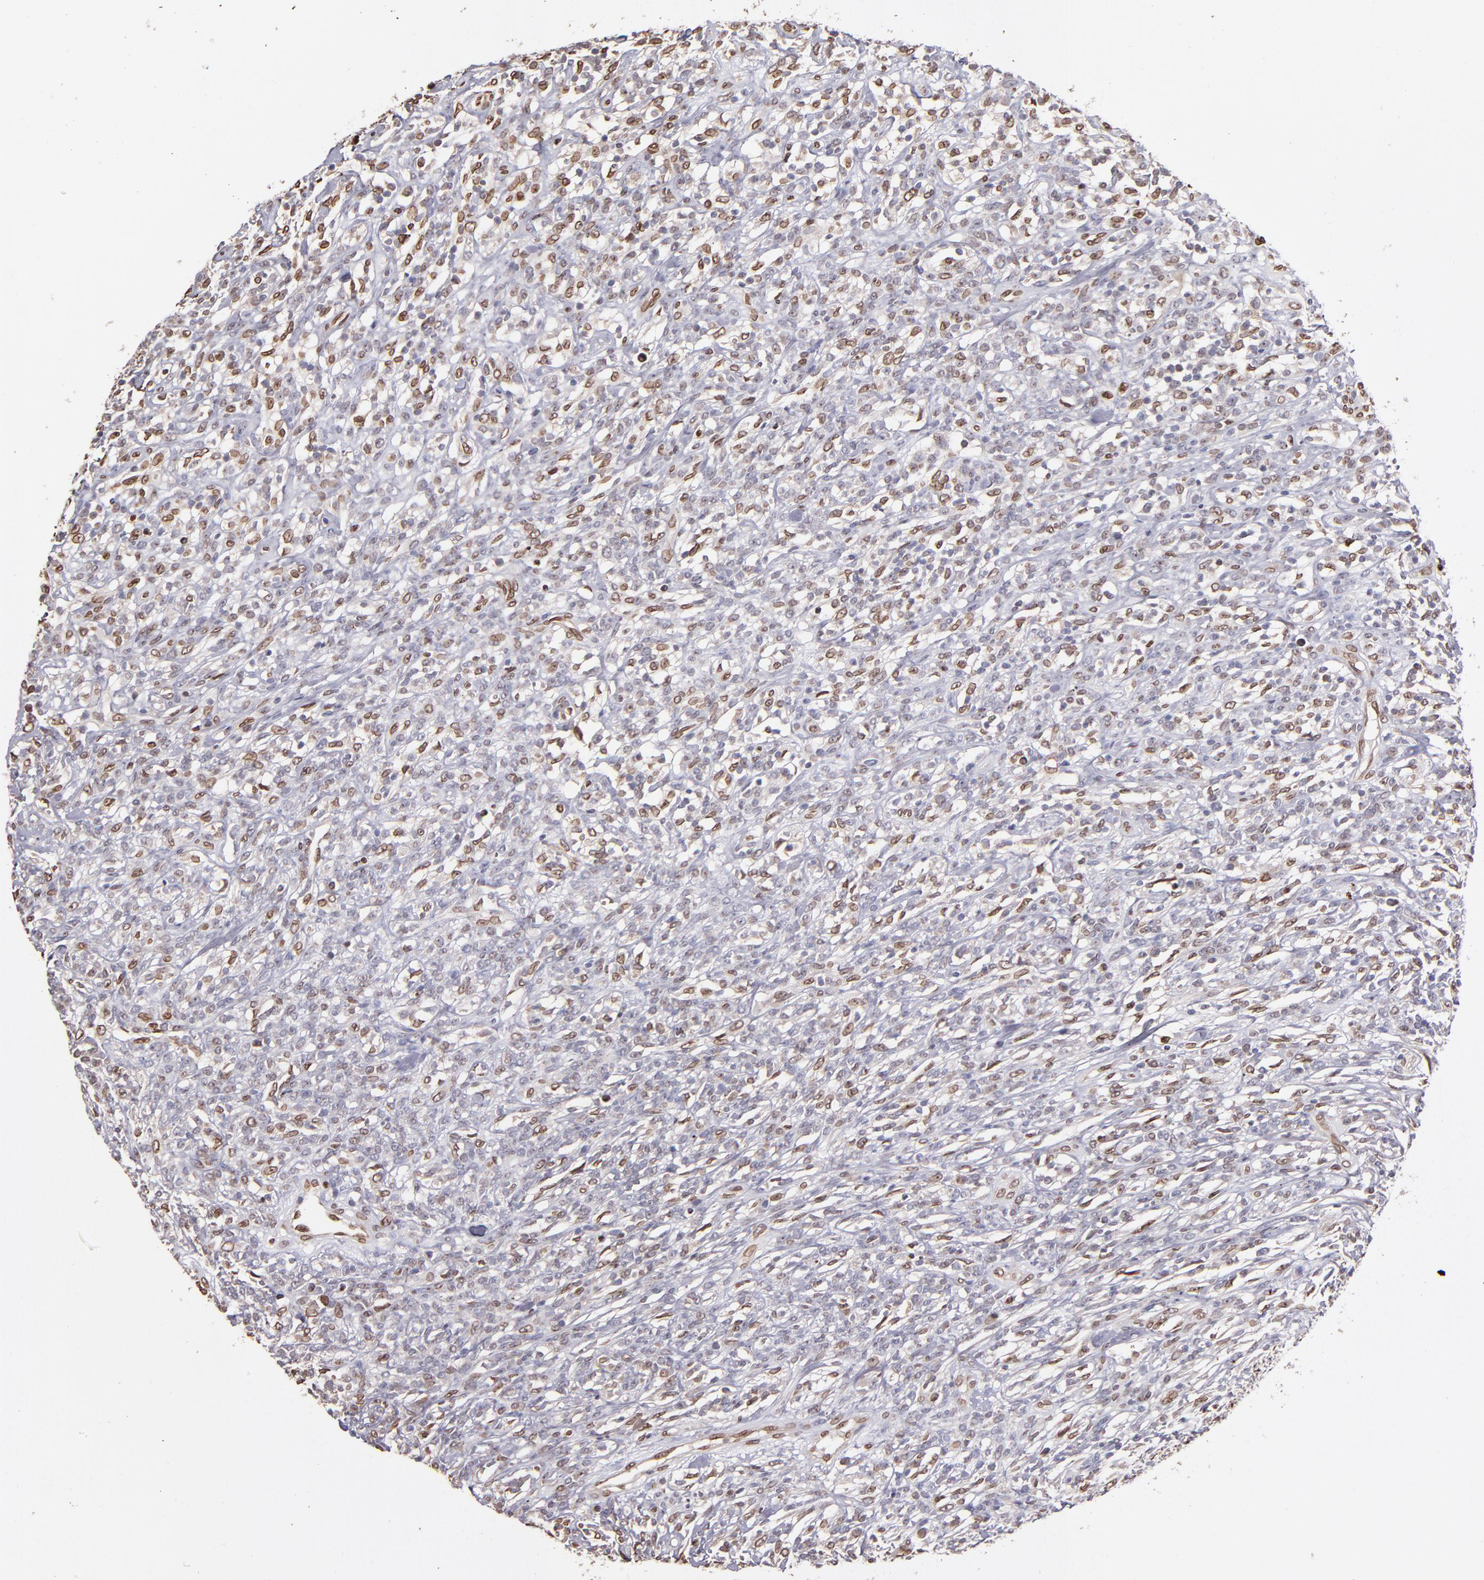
{"staining": {"intensity": "moderate", "quantity": "25%-75%", "location": "cytoplasmic/membranous,nuclear"}, "tissue": "lymphoma", "cell_type": "Tumor cells", "image_type": "cancer", "snomed": [{"axis": "morphology", "description": "Malignant lymphoma, non-Hodgkin's type, High grade"}, {"axis": "topography", "description": "Lymph node"}], "caption": "This histopathology image demonstrates malignant lymphoma, non-Hodgkin's type (high-grade) stained with immunohistochemistry (IHC) to label a protein in brown. The cytoplasmic/membranous and nuclear of tumor cells show moderate positivity for the protein. Nuclei are counter-stained blue.", "gene": "PUM3", "patient": {"sex": "female", "age": 73}}